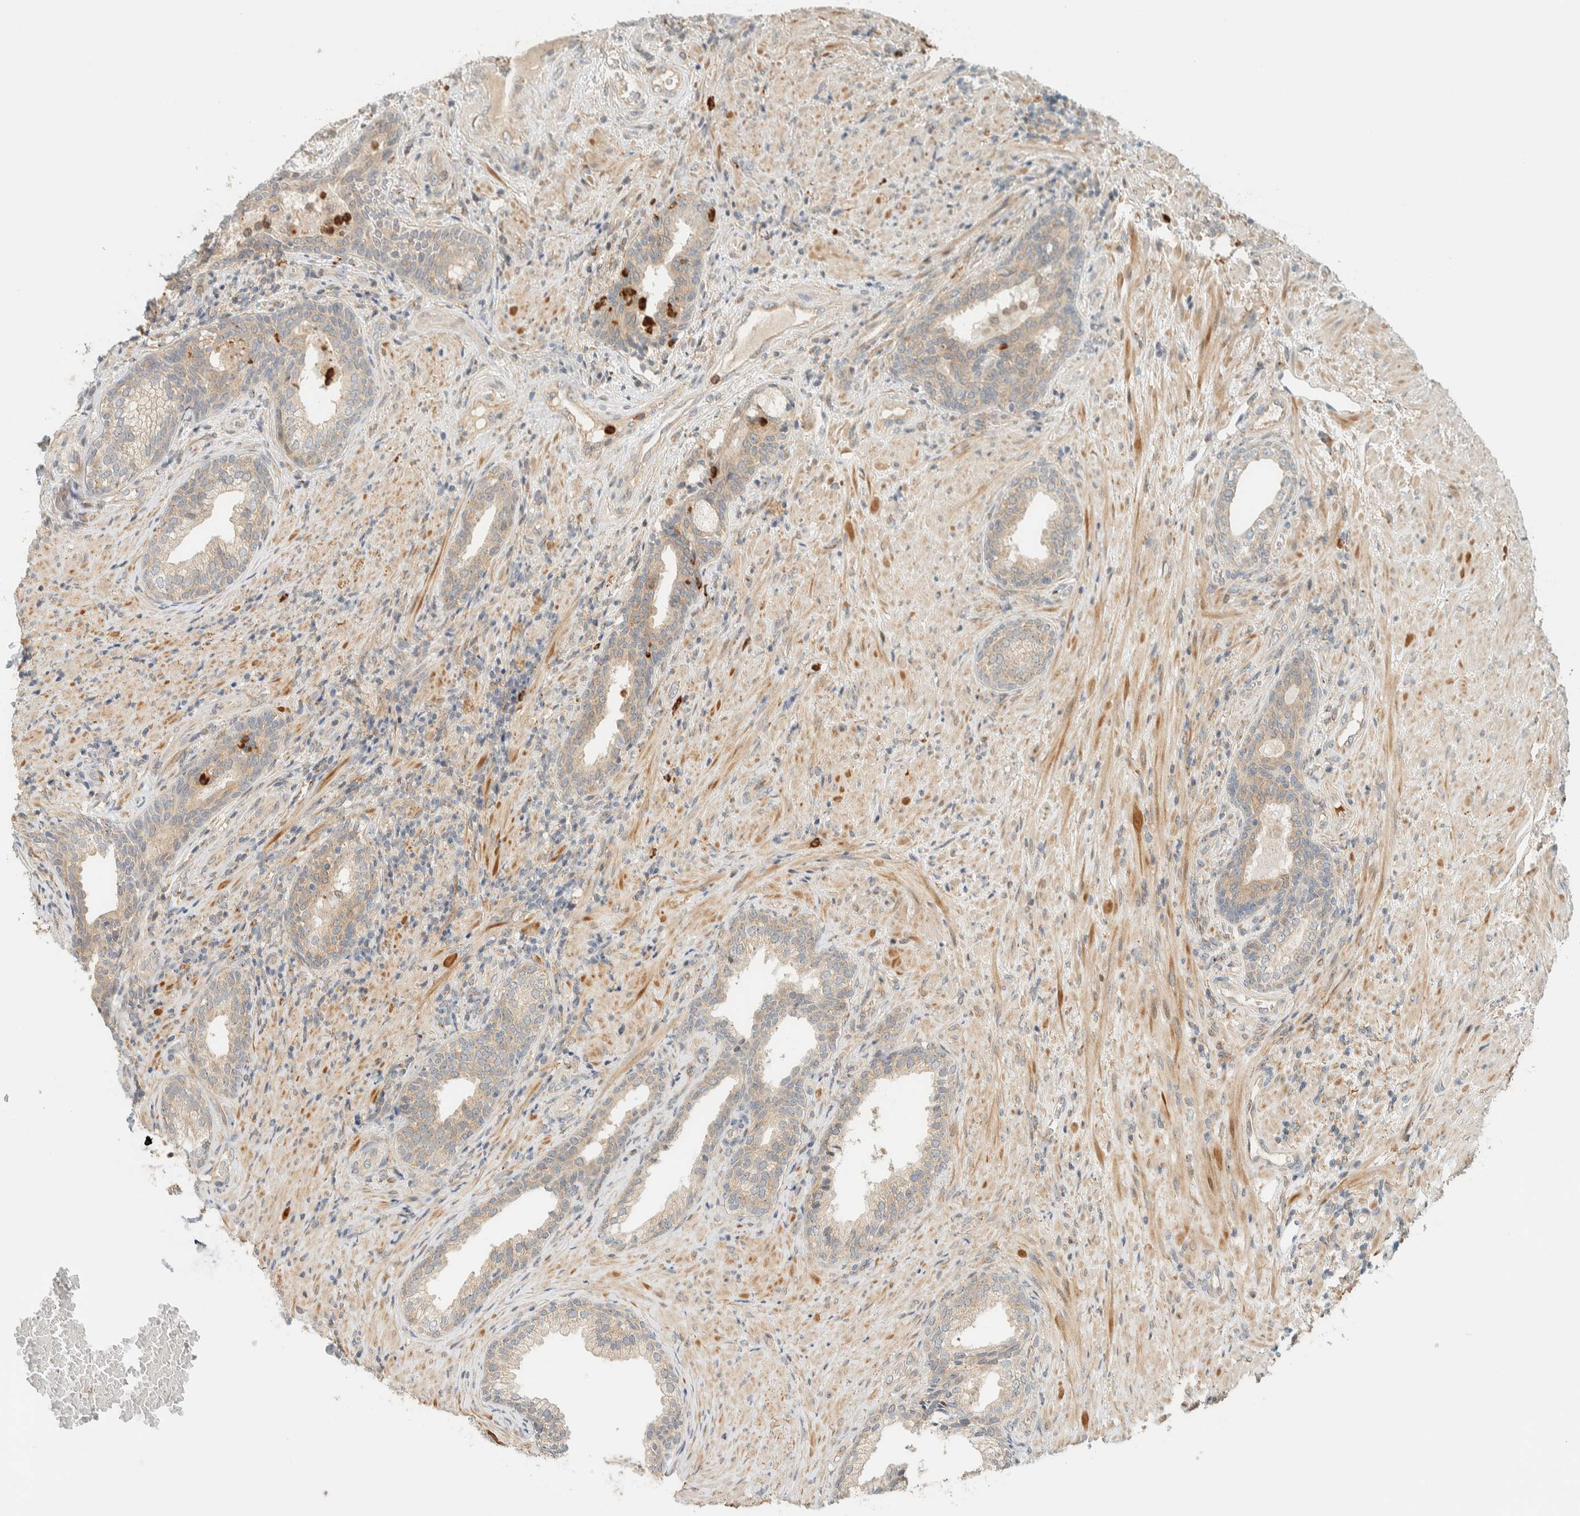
{"staining": {"intensity": "weak", "quantity": "25%-75%", "location": "cytoplasmic/membranous"}, "tissue": "prostate", "cell_type": "Glandular cells", "image_type": "normal", "snomed": [{"axis": "morphology", "description": "Normal tissue, NOS"}, {"axis": "topography", "description": "Prostate"}], "caption": "This is an image of immunohistochemistry (IHC) staining of benign prostate, which shows weak positivity in the cytoplasmic/membranous of glandular cells.", "gene": "CCDC171", "patient": {"sex": "male", "age": 76}}